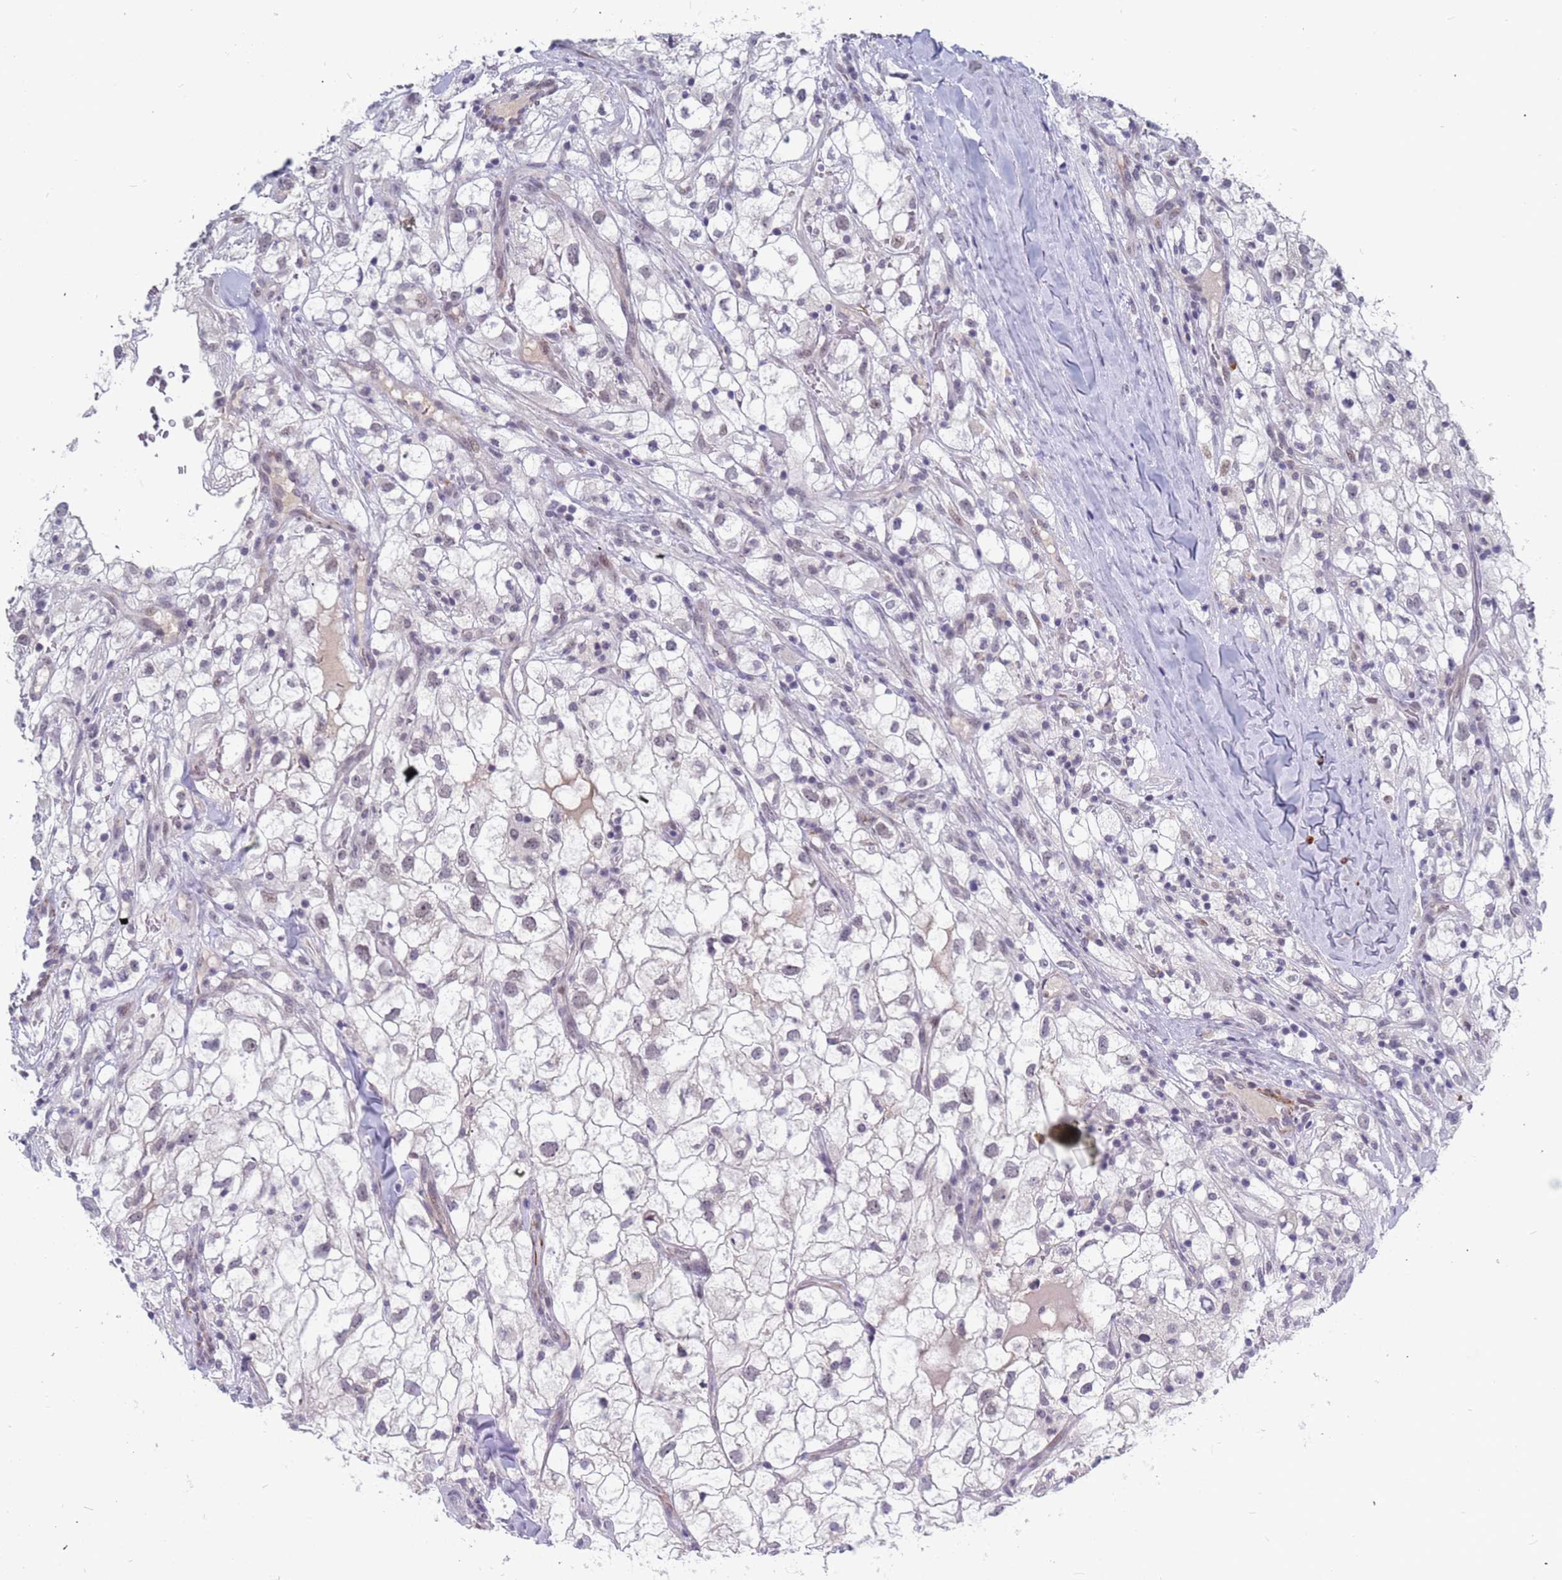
{"staining": {"intensity": "negative", "quantity": "none", "location": "none"}, "tissue": "renal cancer", "cell_type": "Tumor cells", "image_type": "cancer", "snomed": [{"axis": "morphology", "description": "Adenocarcinoma, NOS"}, {"axis": "topography", "description": "Kidney"}], "caption": "Renal cancer (adenocarcinoma) was stained to show a protein in brown. There is no significant expression in tumor cells. Nuclei are stained in blue.", "gene": "CXorf65", "patient": {"sex": "male", "age": 59}}